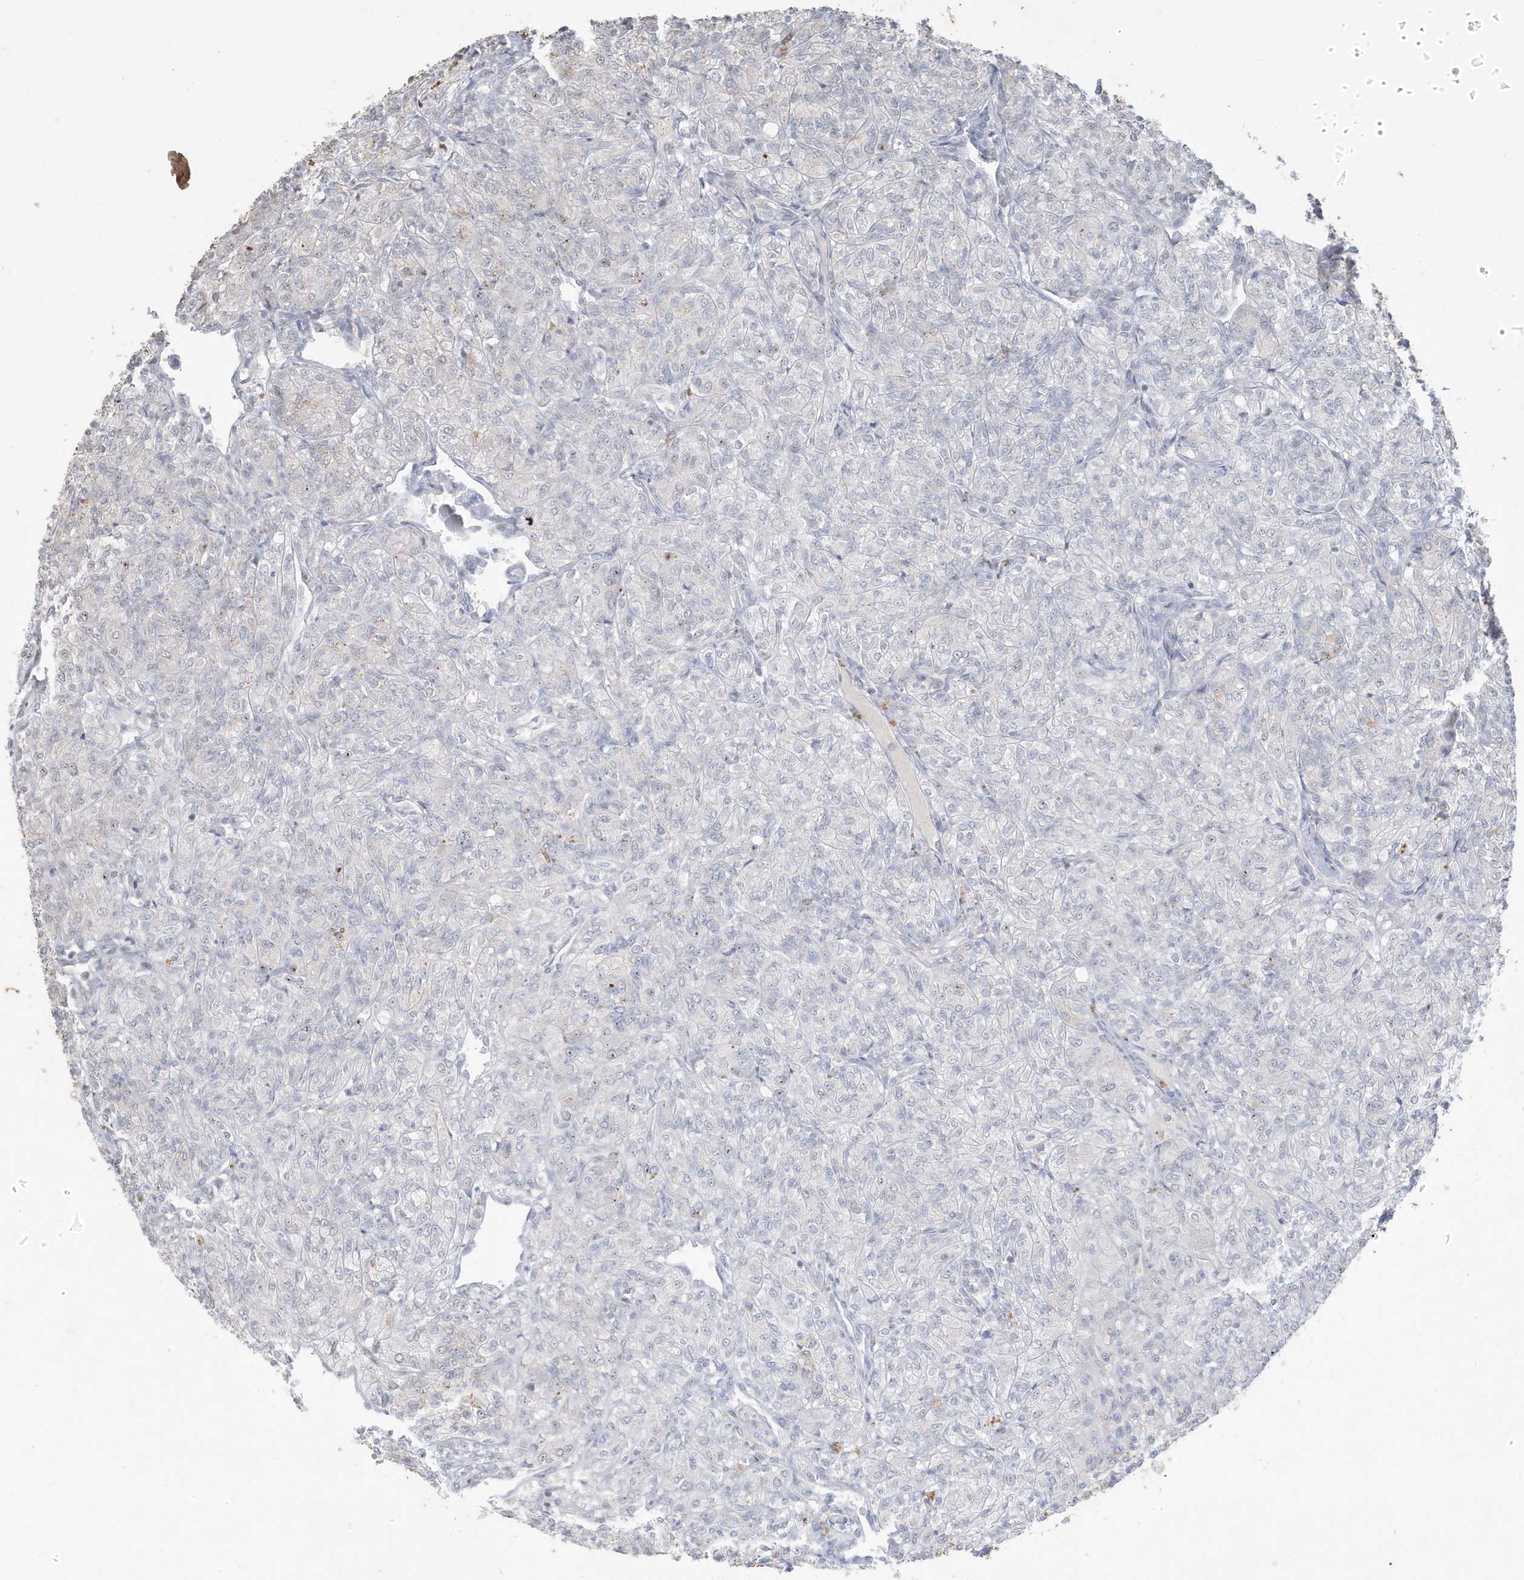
{"staining": {"intensity": "negative", "quantity": "none", "location": "none"}, "tissue": "renal cancer", "cell_type": "Tumor cells", "image_type": "cancer", "snomed": [{"axis": "morphology", "description": "Adenocarcinoma, NOS"}, {"axis": "topography", "description": "Kidney"}], "caption": "DAB (3,3'-diaminobenzidine) immunohistochemical staining of renal cancer displays no significant positivity in tumor cells. (DAB (3,3'-diaminobenzidine) immunohistochemistry, high magnification).", "gene": "FNDC1", "patient": {"sex": "male", "age": 77}}